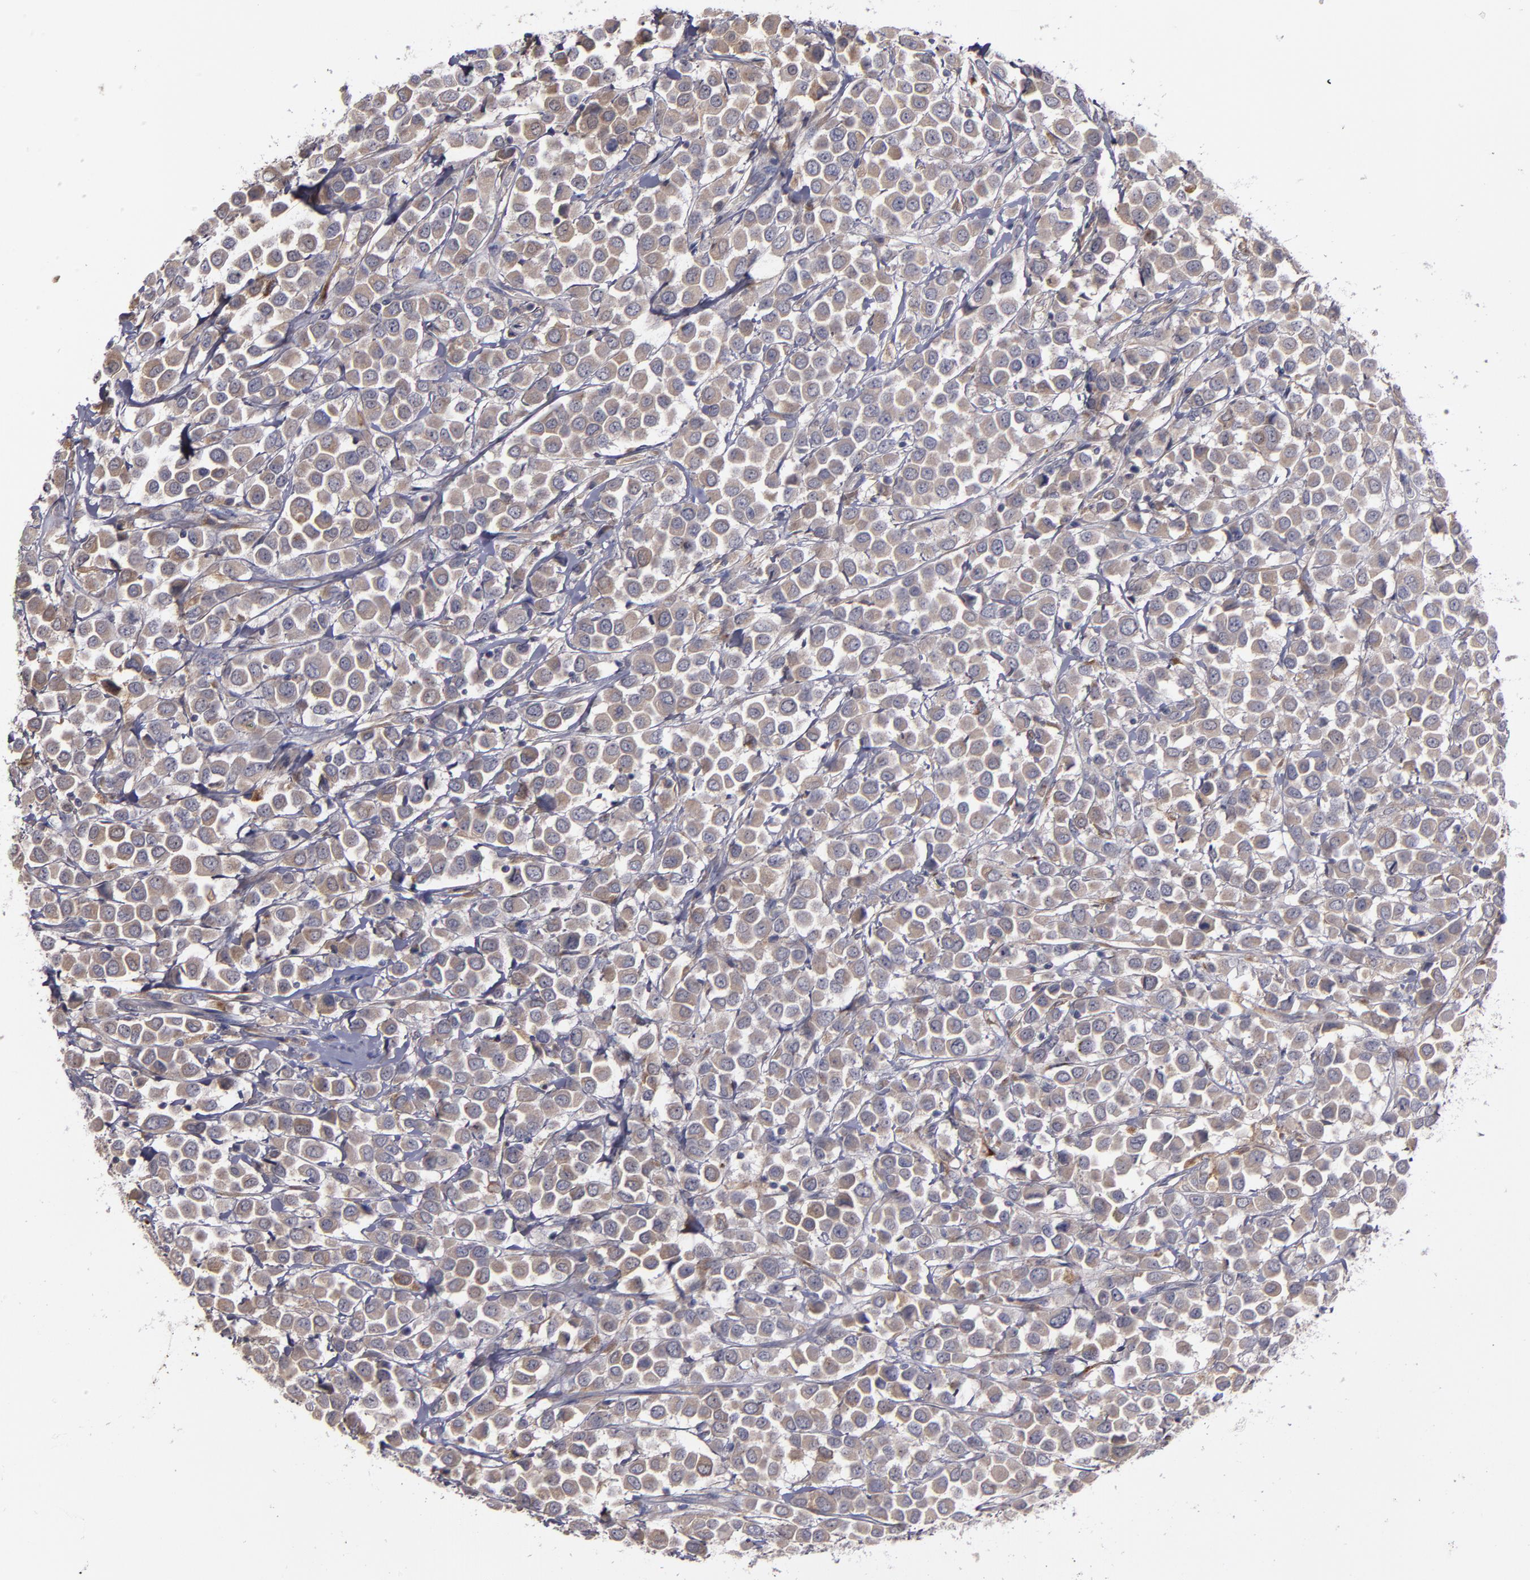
{"staining": {"intensity": "weak", "quantity": ">75%", "location": "cytoplasmic/membranous"}, "tissue": "breast cancer", "cell_type": "Tumor cells", "image_type": "cancer", "snomed": [{"axis": "morphology", "description": "Duct carcinoma"}, {"axis": "topography", "description": "Breast"}], "caption": "The micrograph displays immunohistochemical staining of breast infiltrating ductal carcinoma. There is weak cytoplasmic/membranous staining is identified in about >75% of tumor cells.", "gene": "MMP11", "patient": {"sex": "female", "age": 61}}